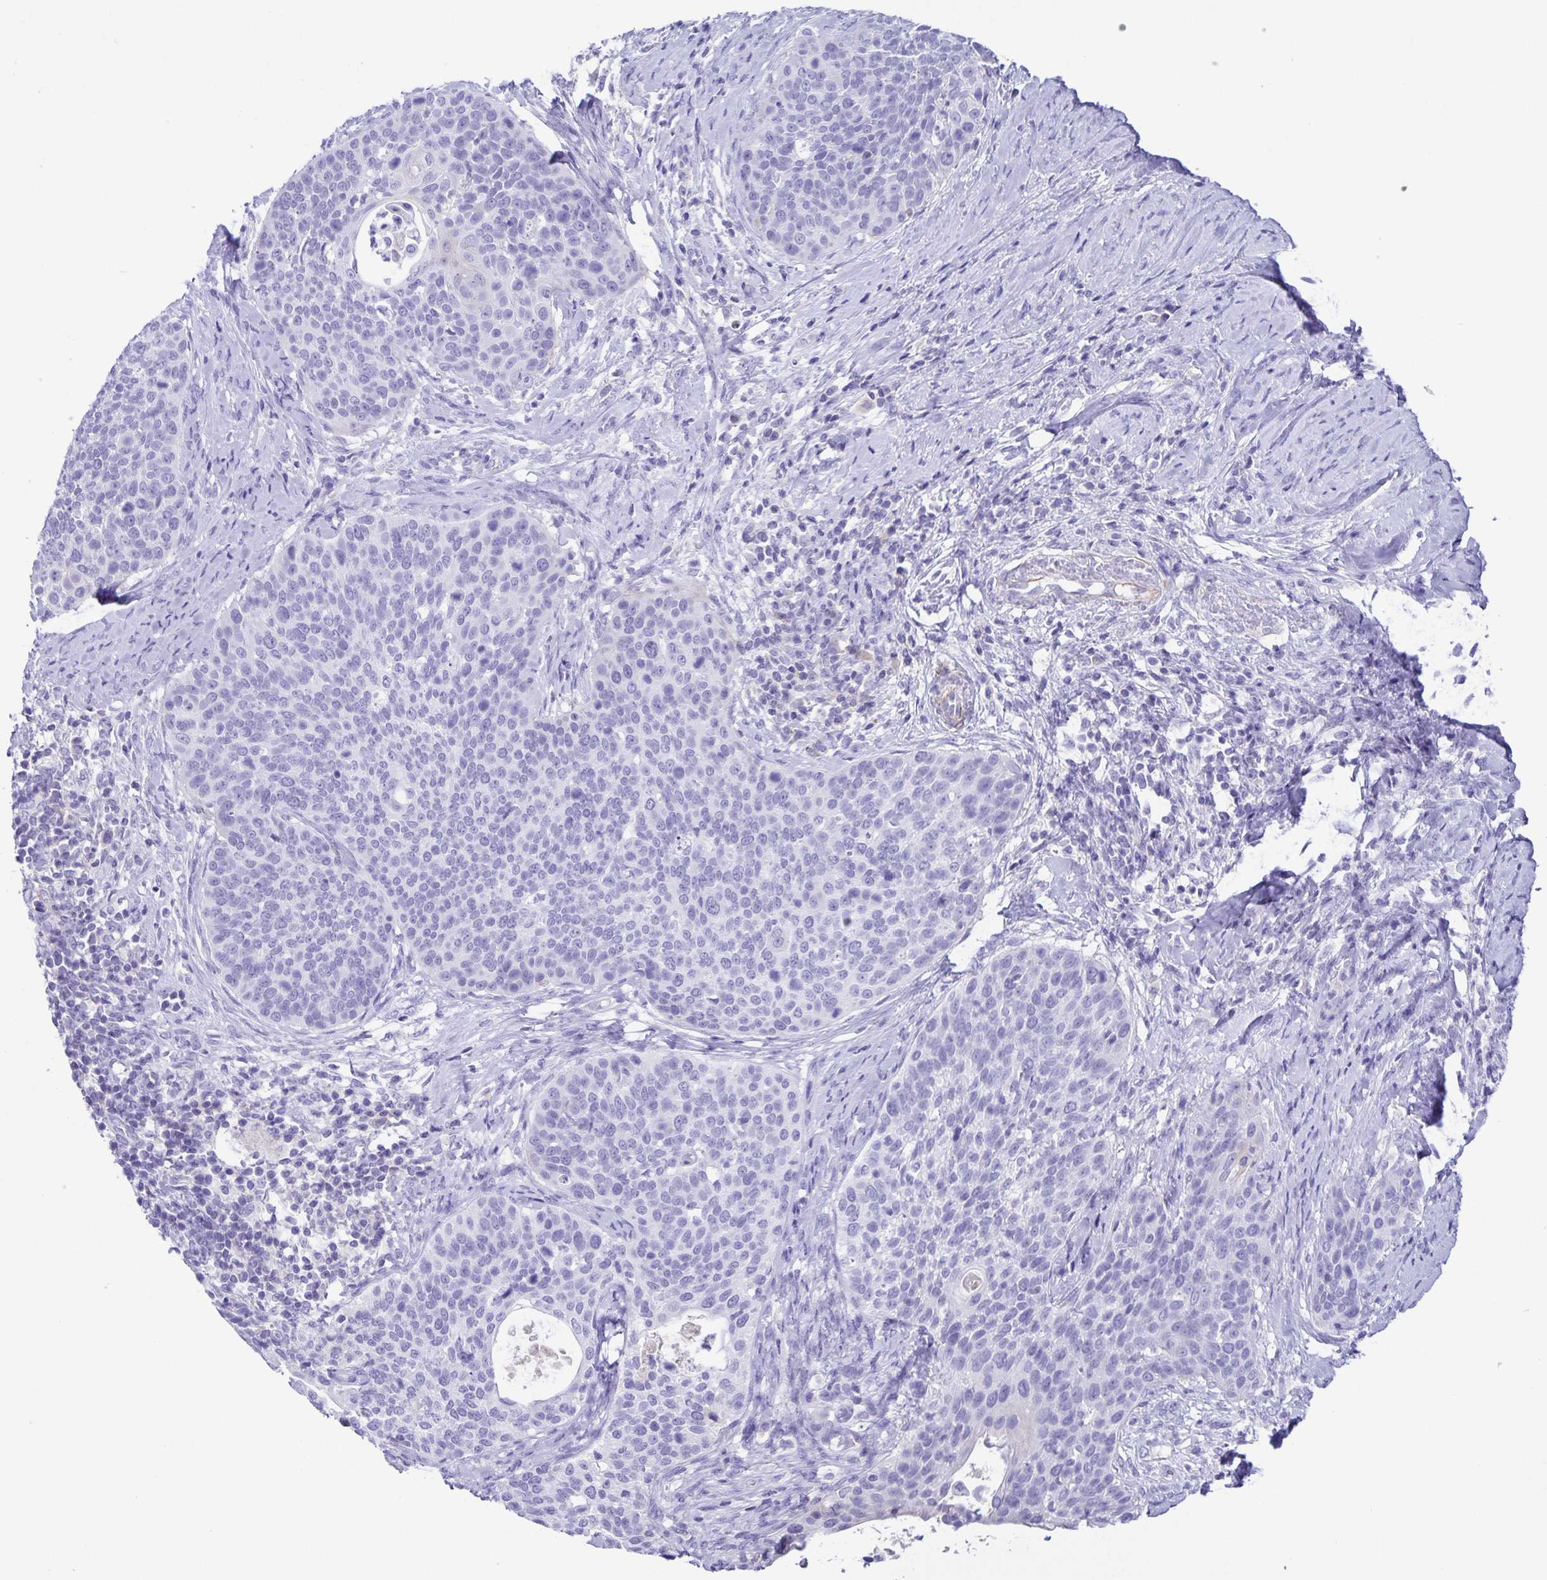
{"staining": {"intensity": "negative", "quantity": "none", "location": "none"}, "tissue": "cervical cancer", "cell_type": "Tumor cells", "image_type": "cancer", "snomed": [{"axis": "morphology", "description": "Squamous cell carcinoma, NOS"}, {"axis": "topography", "description": "Cervix"}], "caption": "Immunohistochemical staining of human cervical cancer exhibits no significant staining in tumor cells.", "gene": "UBQLN3", "patient": {"sex": "female", "age": 69}}